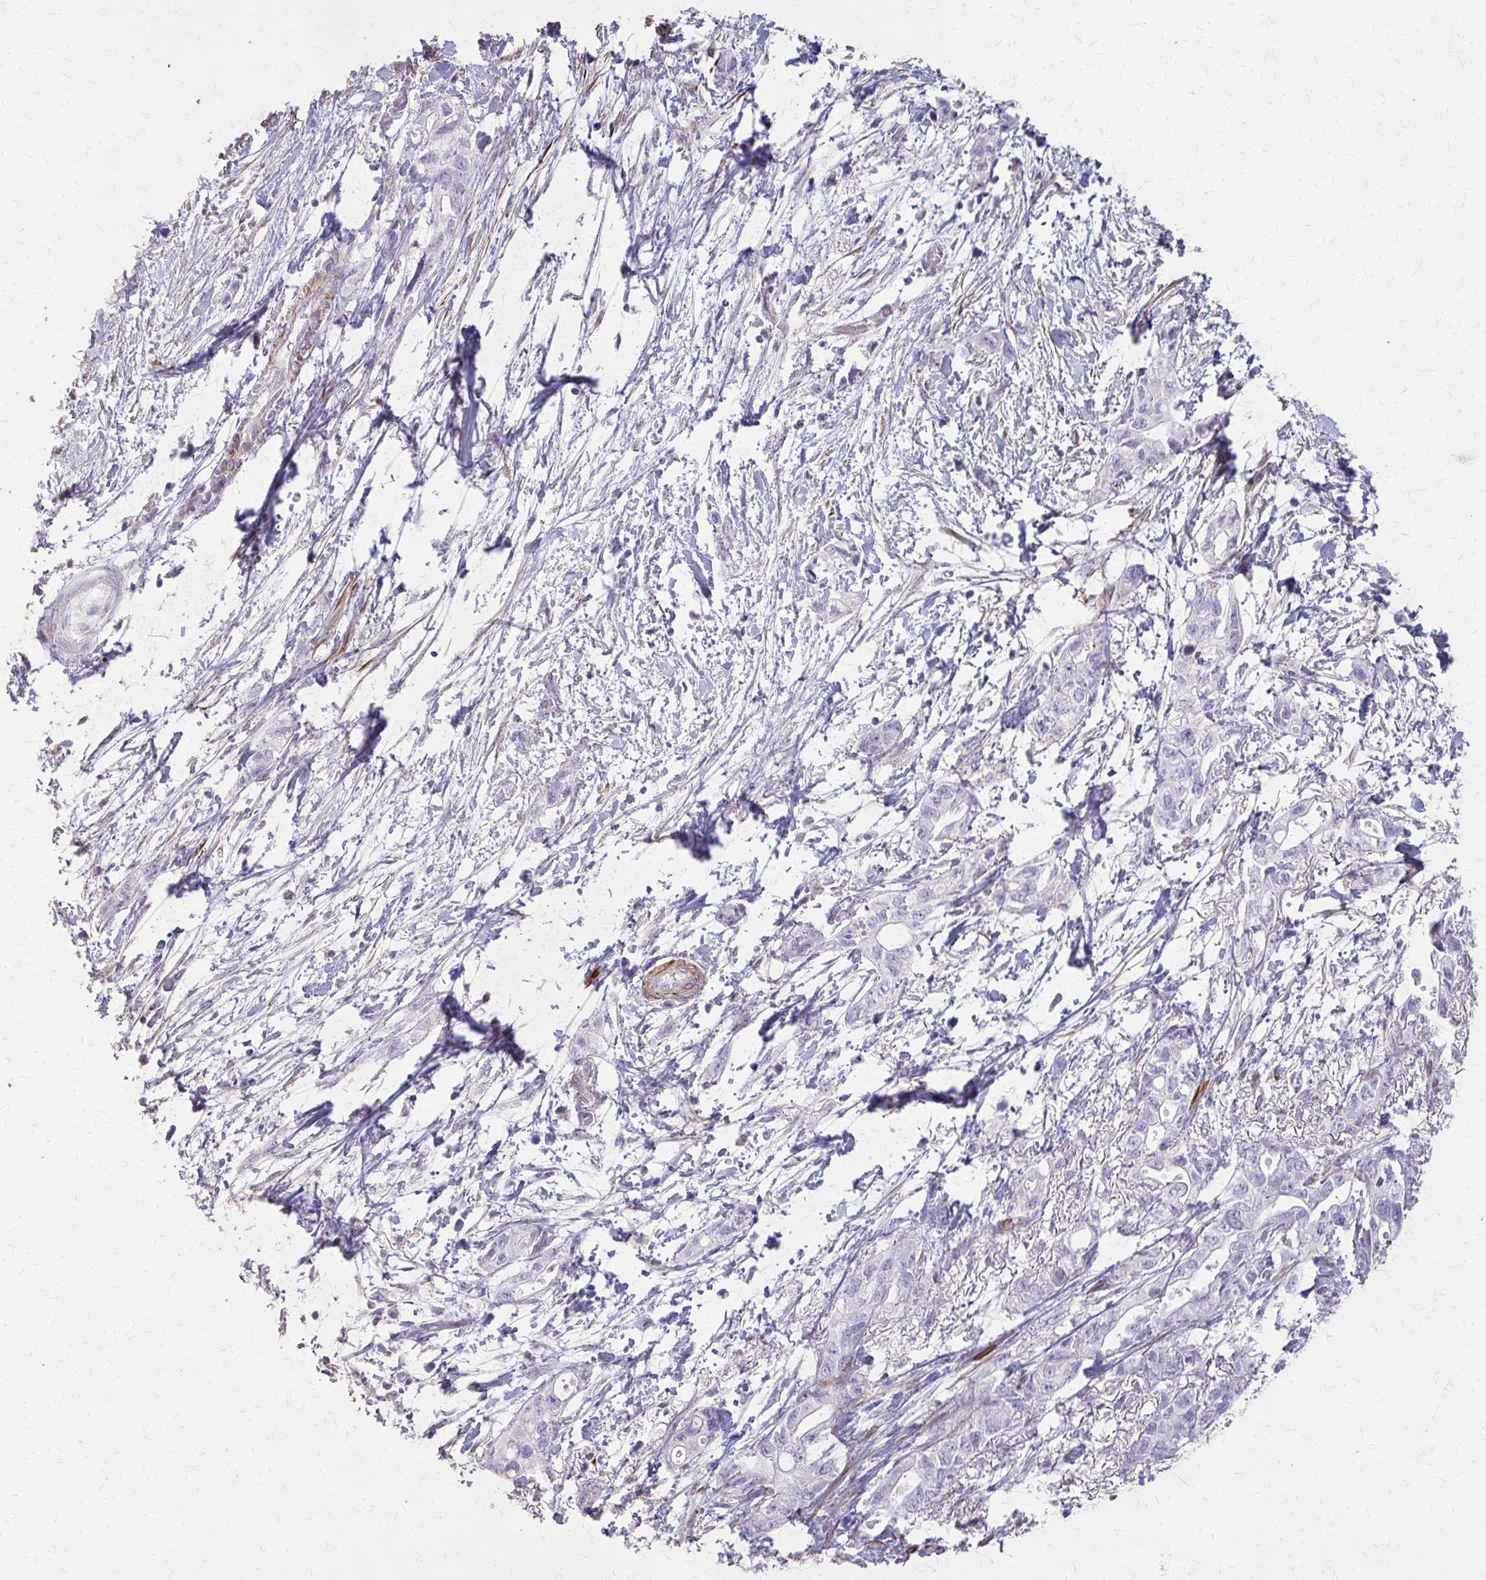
{"staining": {"intensity": "negative", "quantity": "none", "location": "none"}, "tissue": "pancreatic cancer", "cell_type": "Tumor cells", "image_type": "cancer", "snomed": [{"axis": "morphology", "description": "Adenocarcinoma, NOS"}, {"axis": "topography", "description": "Pancreas"}], "caption": "Adenocarcinoma (pancreatic) was stained to show a protein in brown. There is no significant expression in tumor cells.", "gene": "TENM4", "patient": {"sex": "female", "age": 72}}